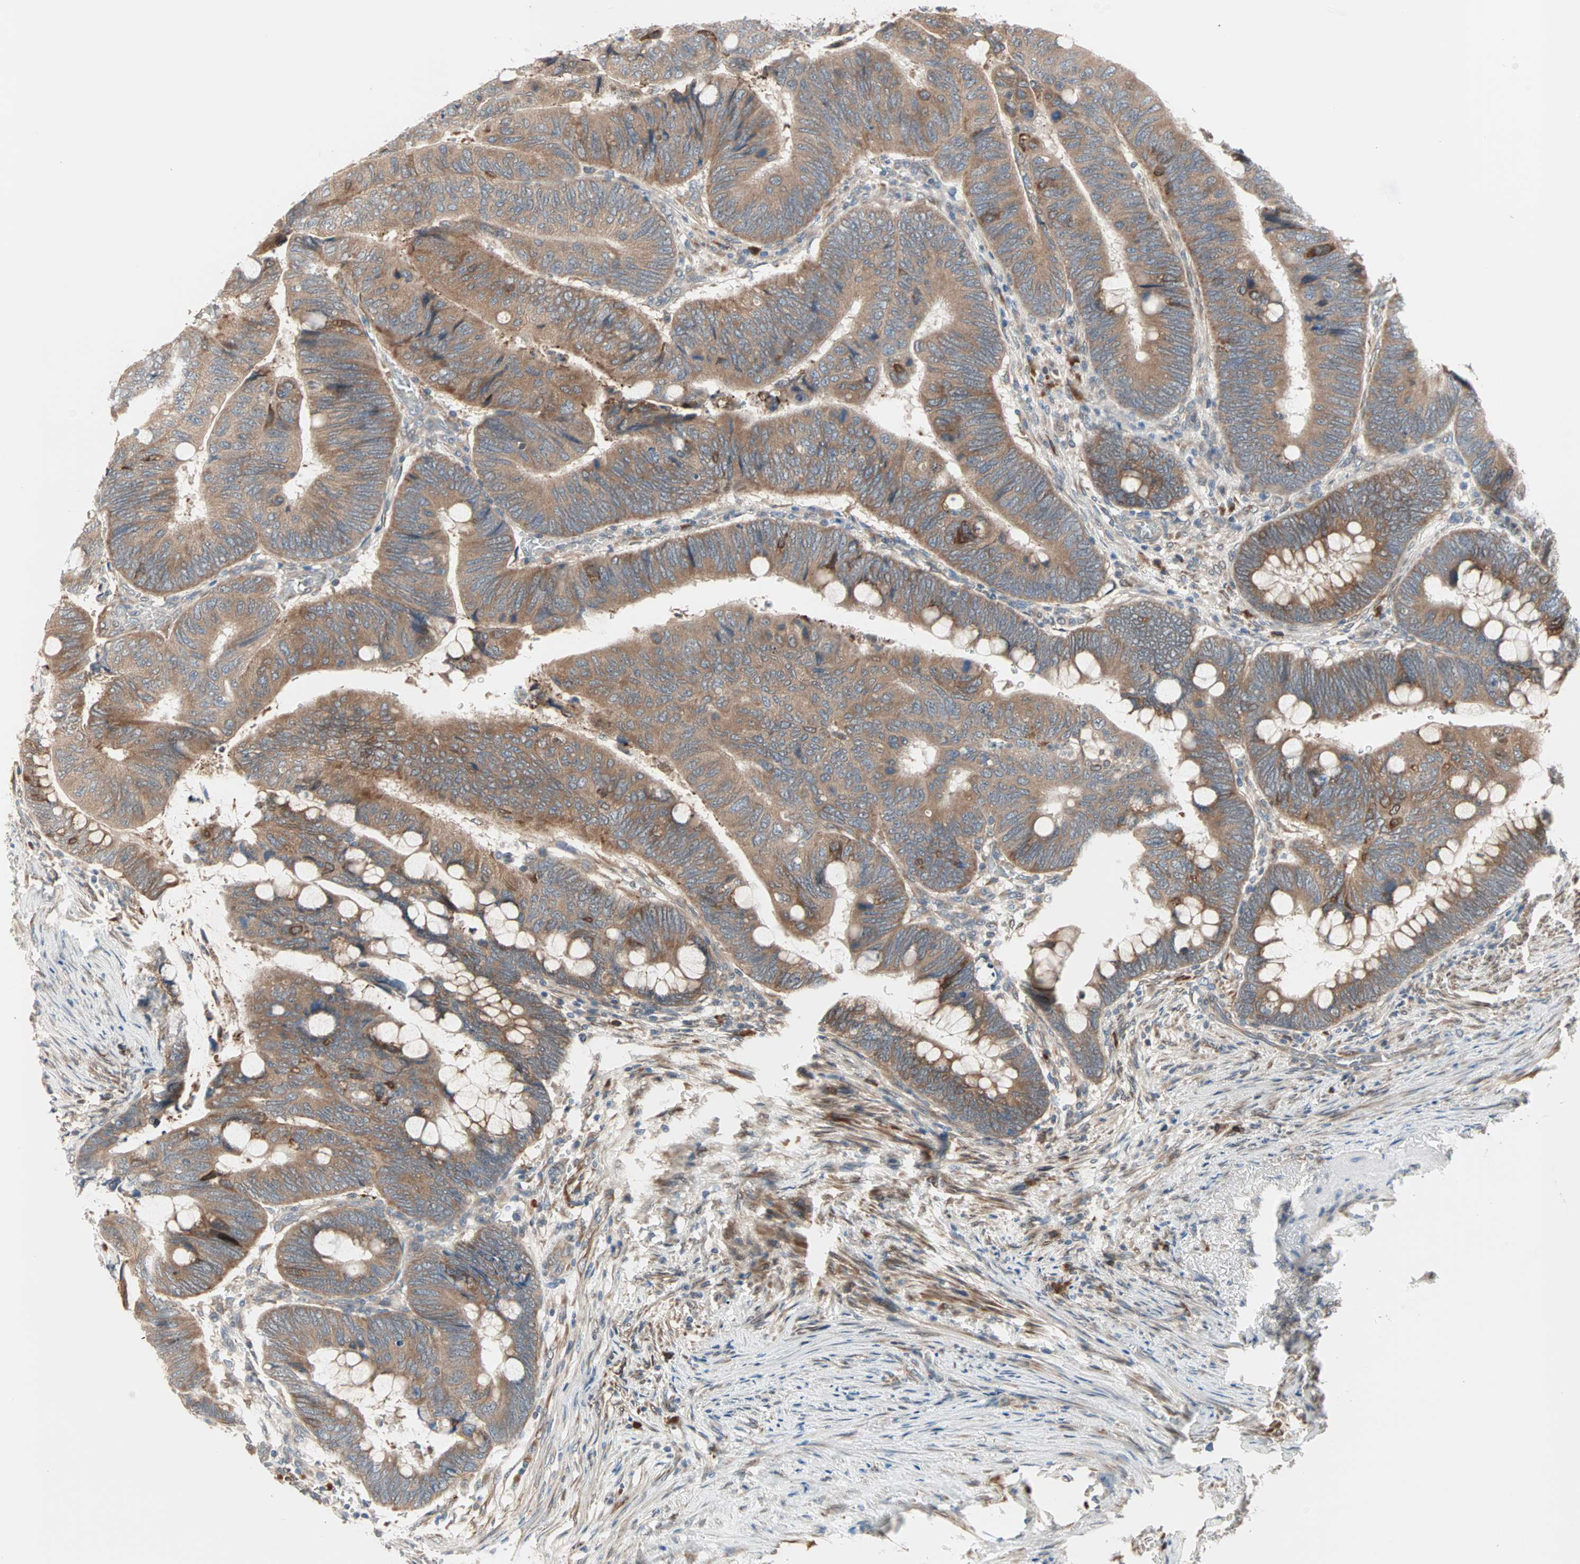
{"staining": {"intensity": "moderate", "quantity": ">75%", "location": "cytoplasmic/membranous"}, "tissue": "colorectal cancer", "cell_type": "Tumor cells", "image_type": "cancer", "snomed": [{"axis": "morphology", "description": "Normal tissue, NOS"}, {"axis": "morphology", "description": "Adenocarcinoma, NOS"}, {"axis": "topography", "description": "Rectum"}, {"axis": "topography", "description": "Peripheral nerve tissue"}], "caption": "Colorectal adenocarcinoma tissue demonstrates moderate cytoplasmic/membranous positivity in approximately >75% of tumor cells", "gene": "SAR1A", "patient": {"sex": "male", "age": 92}}